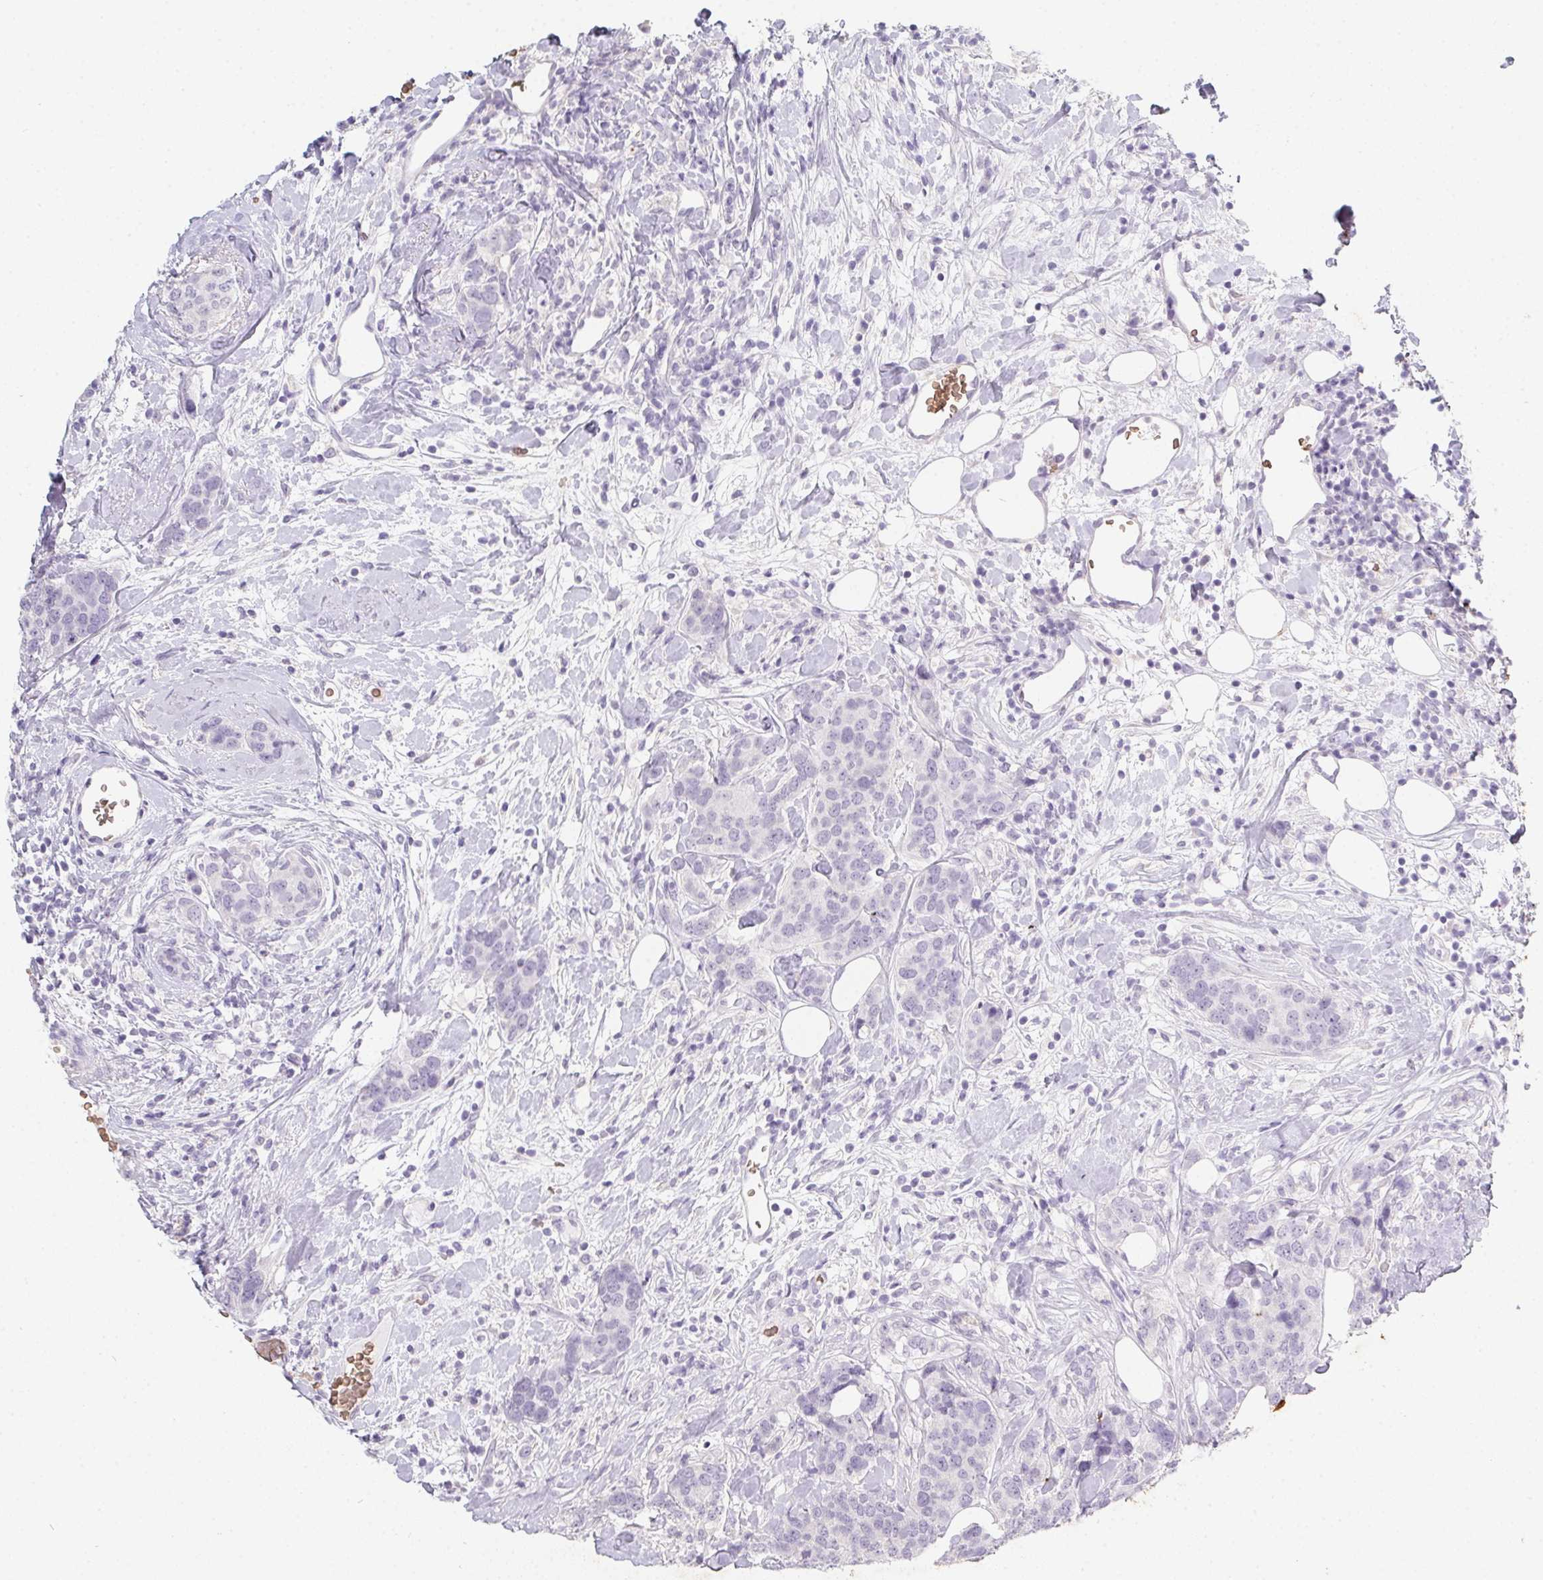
{"staining": {"intensity": "negative", "quantity": "none", "location": "none"}, "tissue": "breast cancer", "cell_type": "Tumor cells", "image_type": "cancer", "snomed": [{"axis": "morphology", "description": "Lobular carcinoma"}, {"axis": "topography", "description": "Breast"}], "caption": "Immunohistochemistry (IHC) micrograph of breast cancer (lobular carcinoma) stained for a protein (brown), which displays no staining in tumor cells. (DAB IHC, high magnification).", "gene": "DCD", "patient": {"sex": "female", "age": 59}}